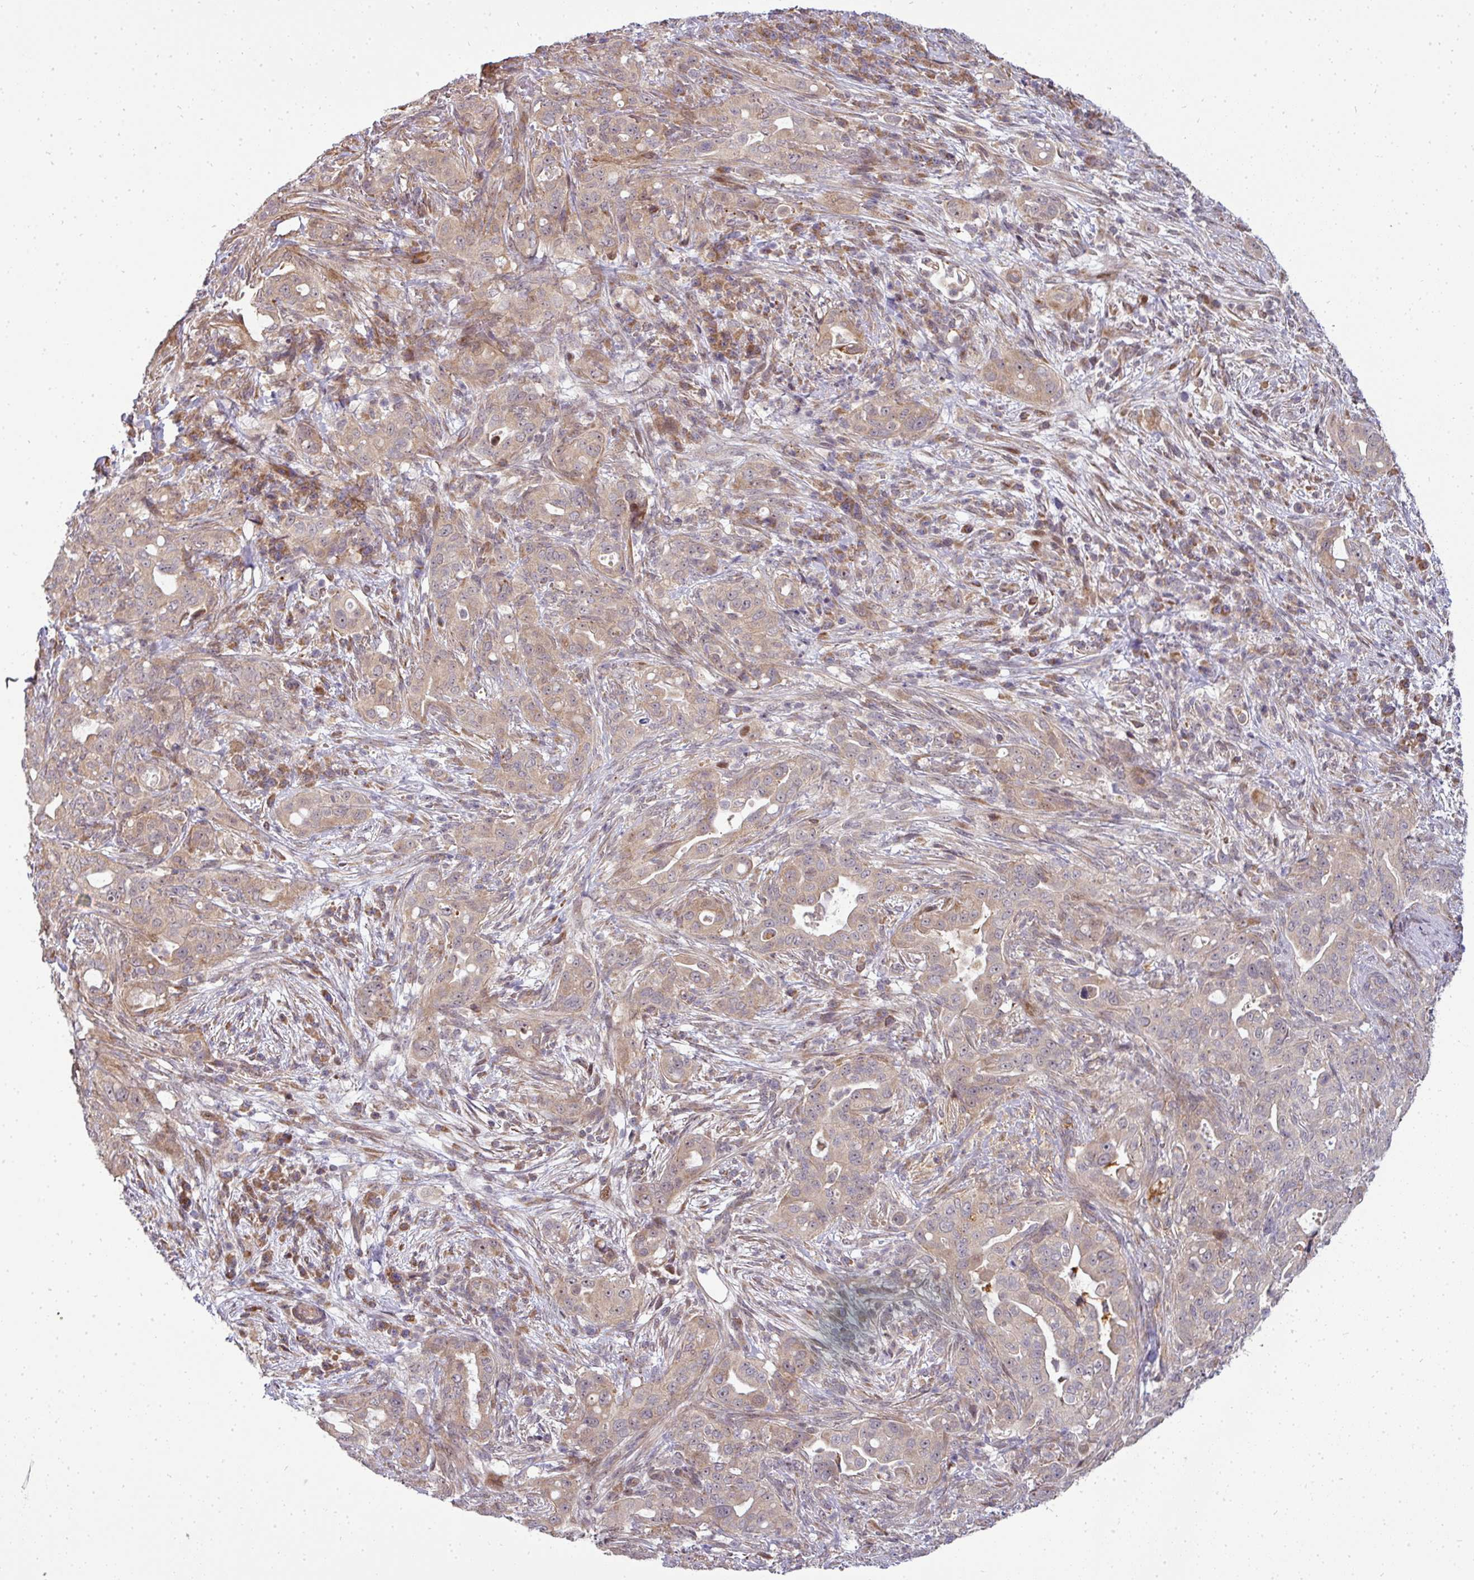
{"staining": {"intensity": "weak", "quantity": ">75%", "location": "cytoplasmic/membranous"}, "tissue": "pancreatic cancer", "cell_type": "Tumor cells", "image_type": "cancer", "snomed": [{"axis": "morphology", "description": "Normal tissue, NOS"}, {"axis": "morphology", "description": "Adenocarcinoma, NOS"}, {"axis": "topography", "description": "Lymph node"}, {"axis": "topography", "description": "Pancreas"}], "caption": "Immunohistochemistry (IHC) of adenocarcinoma (pancreatic) exhibits low levels of weak cytoplasmic/membranous staining in about >75% of tumor cells.", "gene": "PATZ1", "patient": {"sex": "female", "age": 67}}